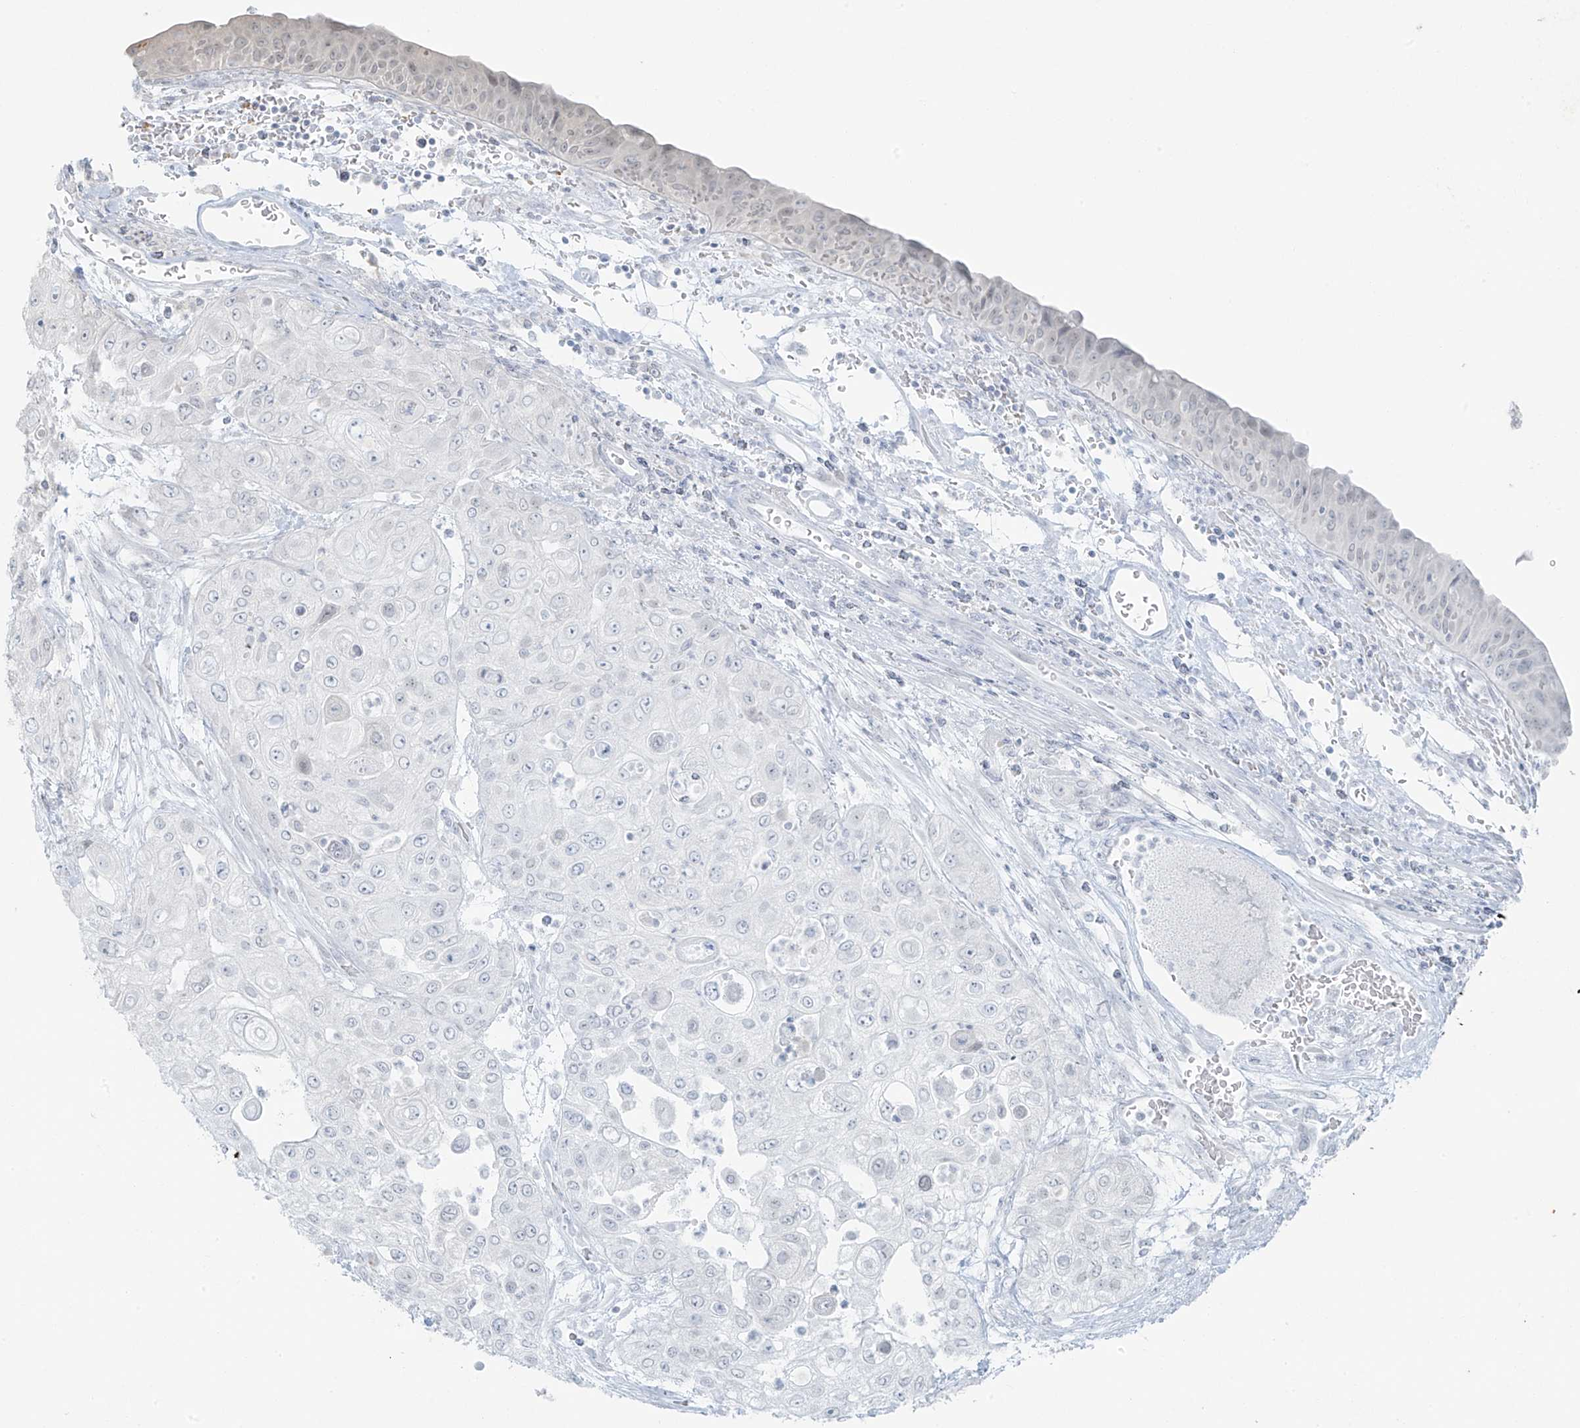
{"staining": {"intensity": "negative", "quantity": "none", "location": "none"}, "tissue": "urothelial cancer", "cell_type": "Tumor cells", "image_type": "cancer", "snomed": [{"axis": "morphology", "description": "Urothelial carcinoma, High grade"}, {"axis": "topography", "description": "Urinary bladder"}], "caption": "An image of human urothelial cancer is negative for staining in tumor cells.", "gene": "TTC22", "patient": {"sex": "female", "age": 79}}